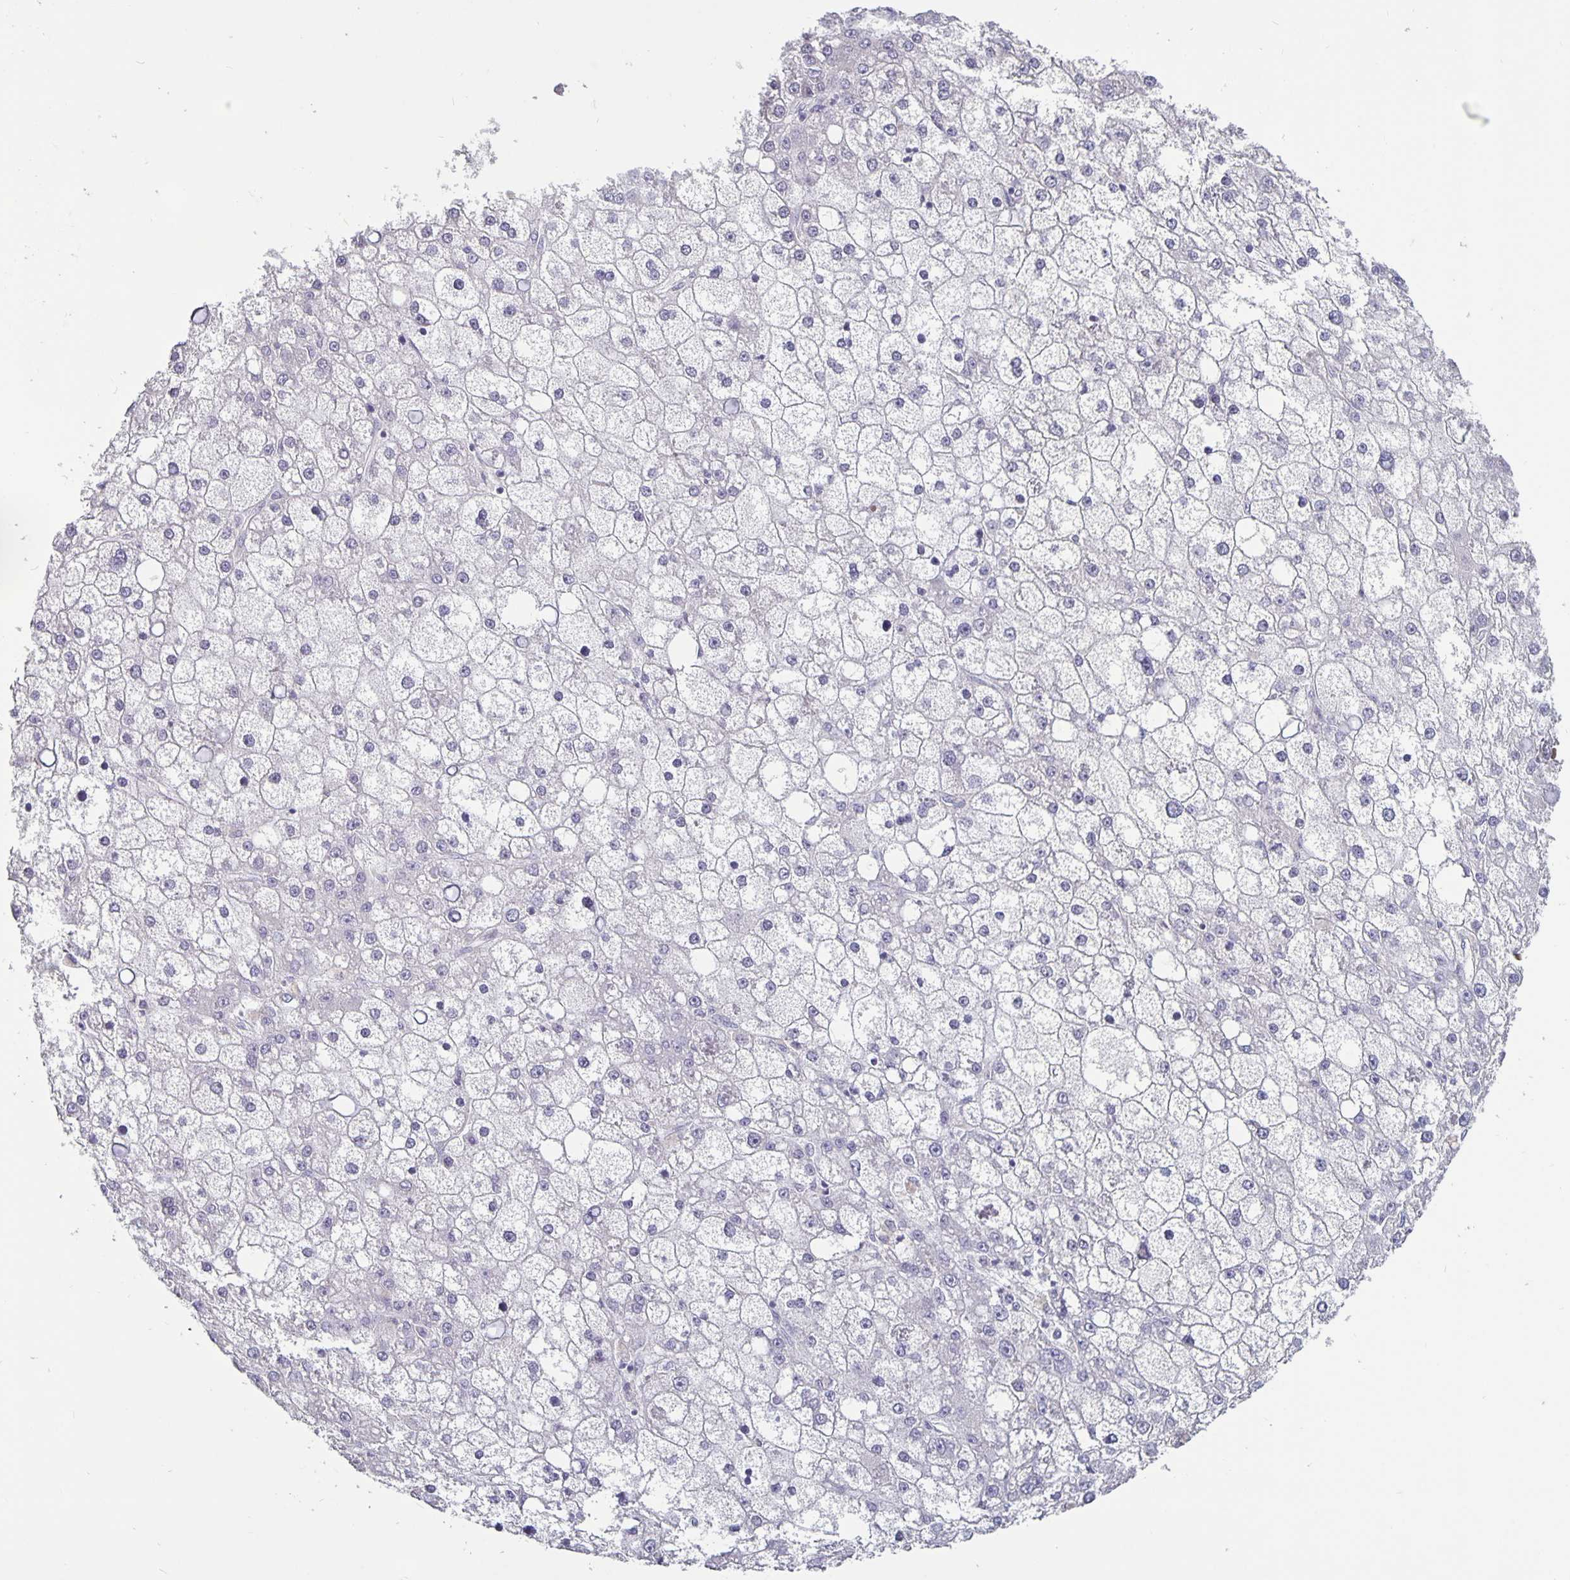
{"staining": {"intensity": "negative", "quantity": "none", "location": "none"}, "tissue": "liver cancer", "cell_type": "Tumor cells", "image_type": "cancer", "snomed": [{"axis": "morphology", "description": "Carcinoma, Hepatocellular, NOS"}, {"axis": "topography", "description": "Liver"}], "caption": "High magnification brightfield microscopy of hepatocellular carcinoma (liver) stained with DAB (brown) and counterstained with hematoxylin (blue): tumor cells show no significant positivity.", "gene": "PLCB3", "patient": {"sex": "male", "age": 67}}